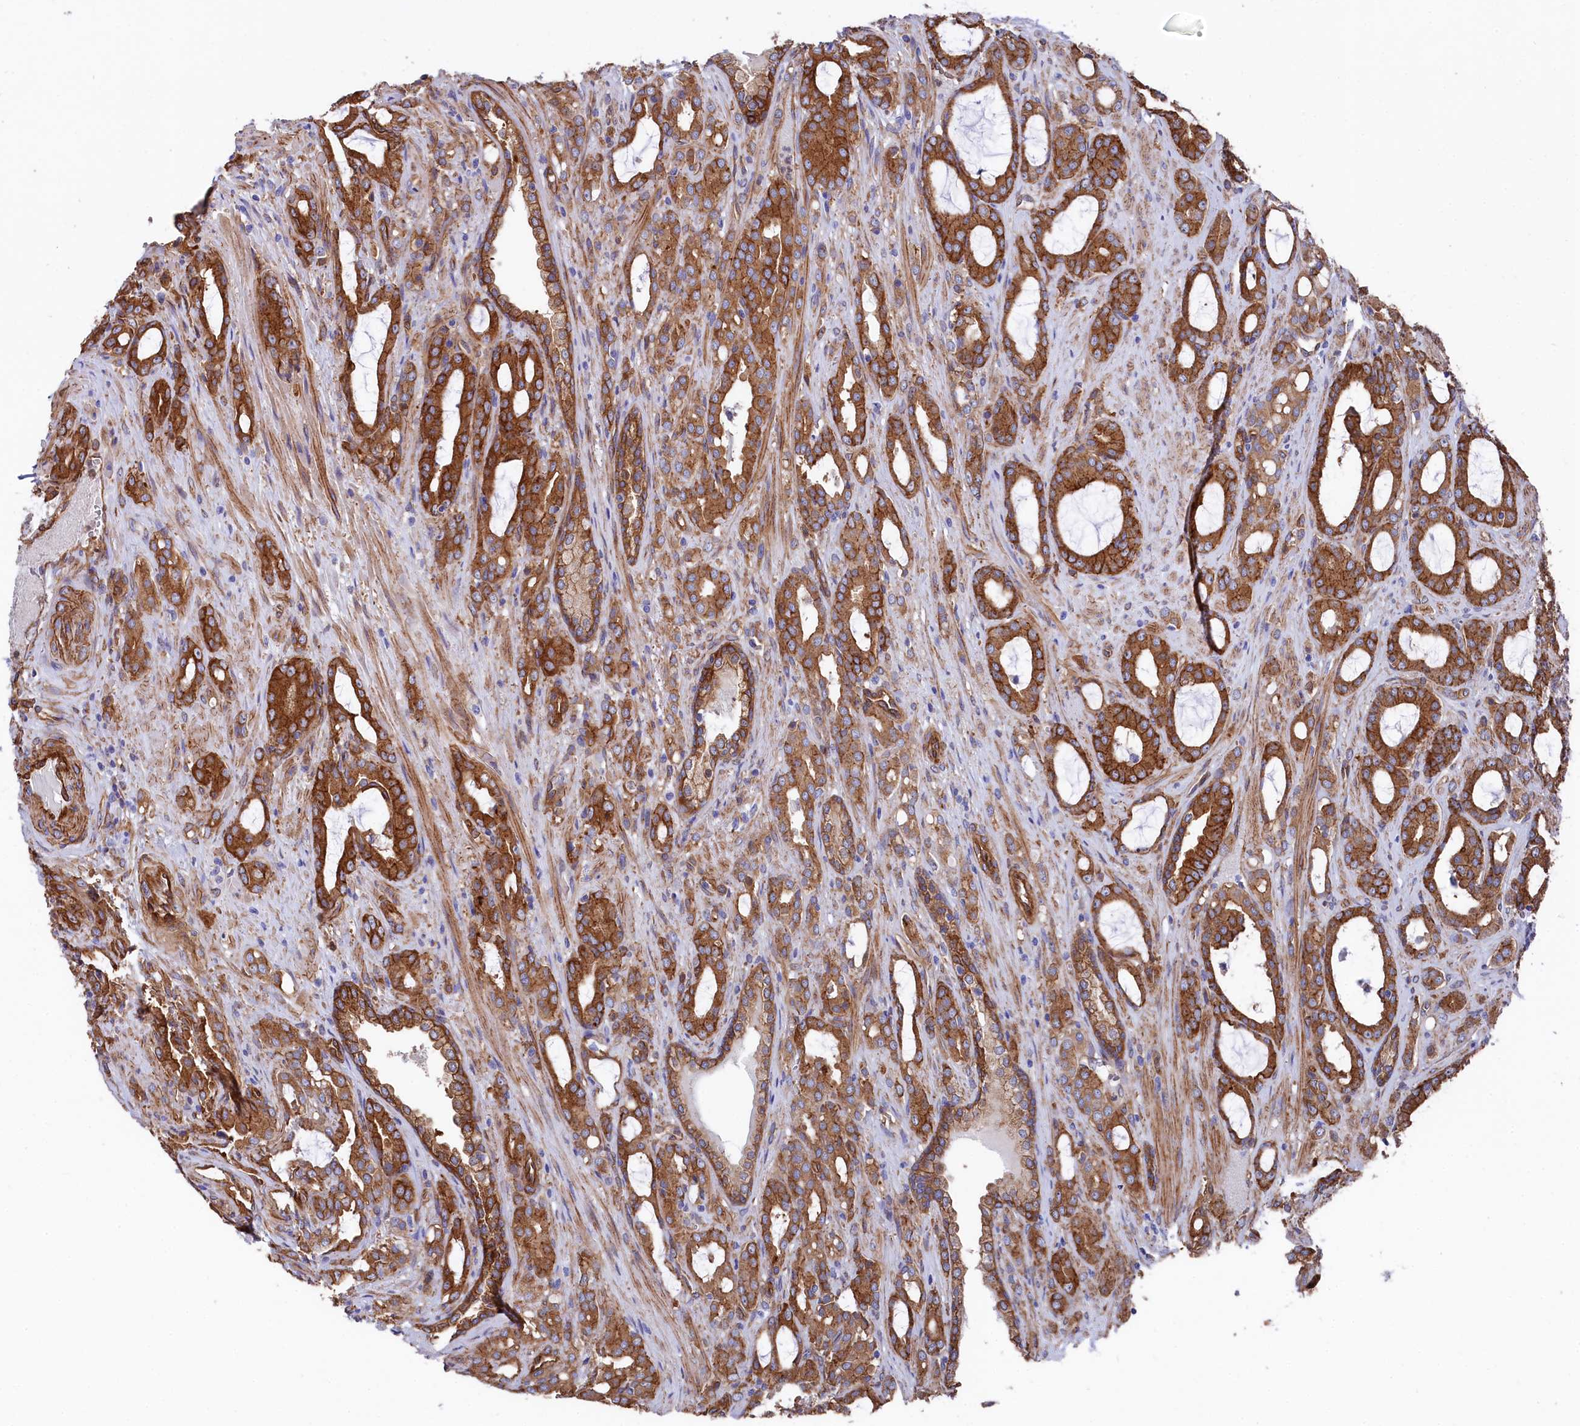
{"staining": {"intensity": "strong", "quantity": ">75%", "location": "cytoplasmic/membranous"}, "tissue": "prostate cancer", "cell_type": "Tumor cells", "image_type": "cancer", "snomed": [{"axis": "morphology", "description": "Adenocarcinoma, High grade"}, {"axis": "topography", "description": "Prostate"}], "caption": "A histopathology image of human high-grade adenocarcinoma (prostate) stained for a protein demonstrates strong cytoplasmic/membranous brown staining in tumor cells.", "gene": "TNKS1BP1", "patient": {"sex": "male", "age": 72}}